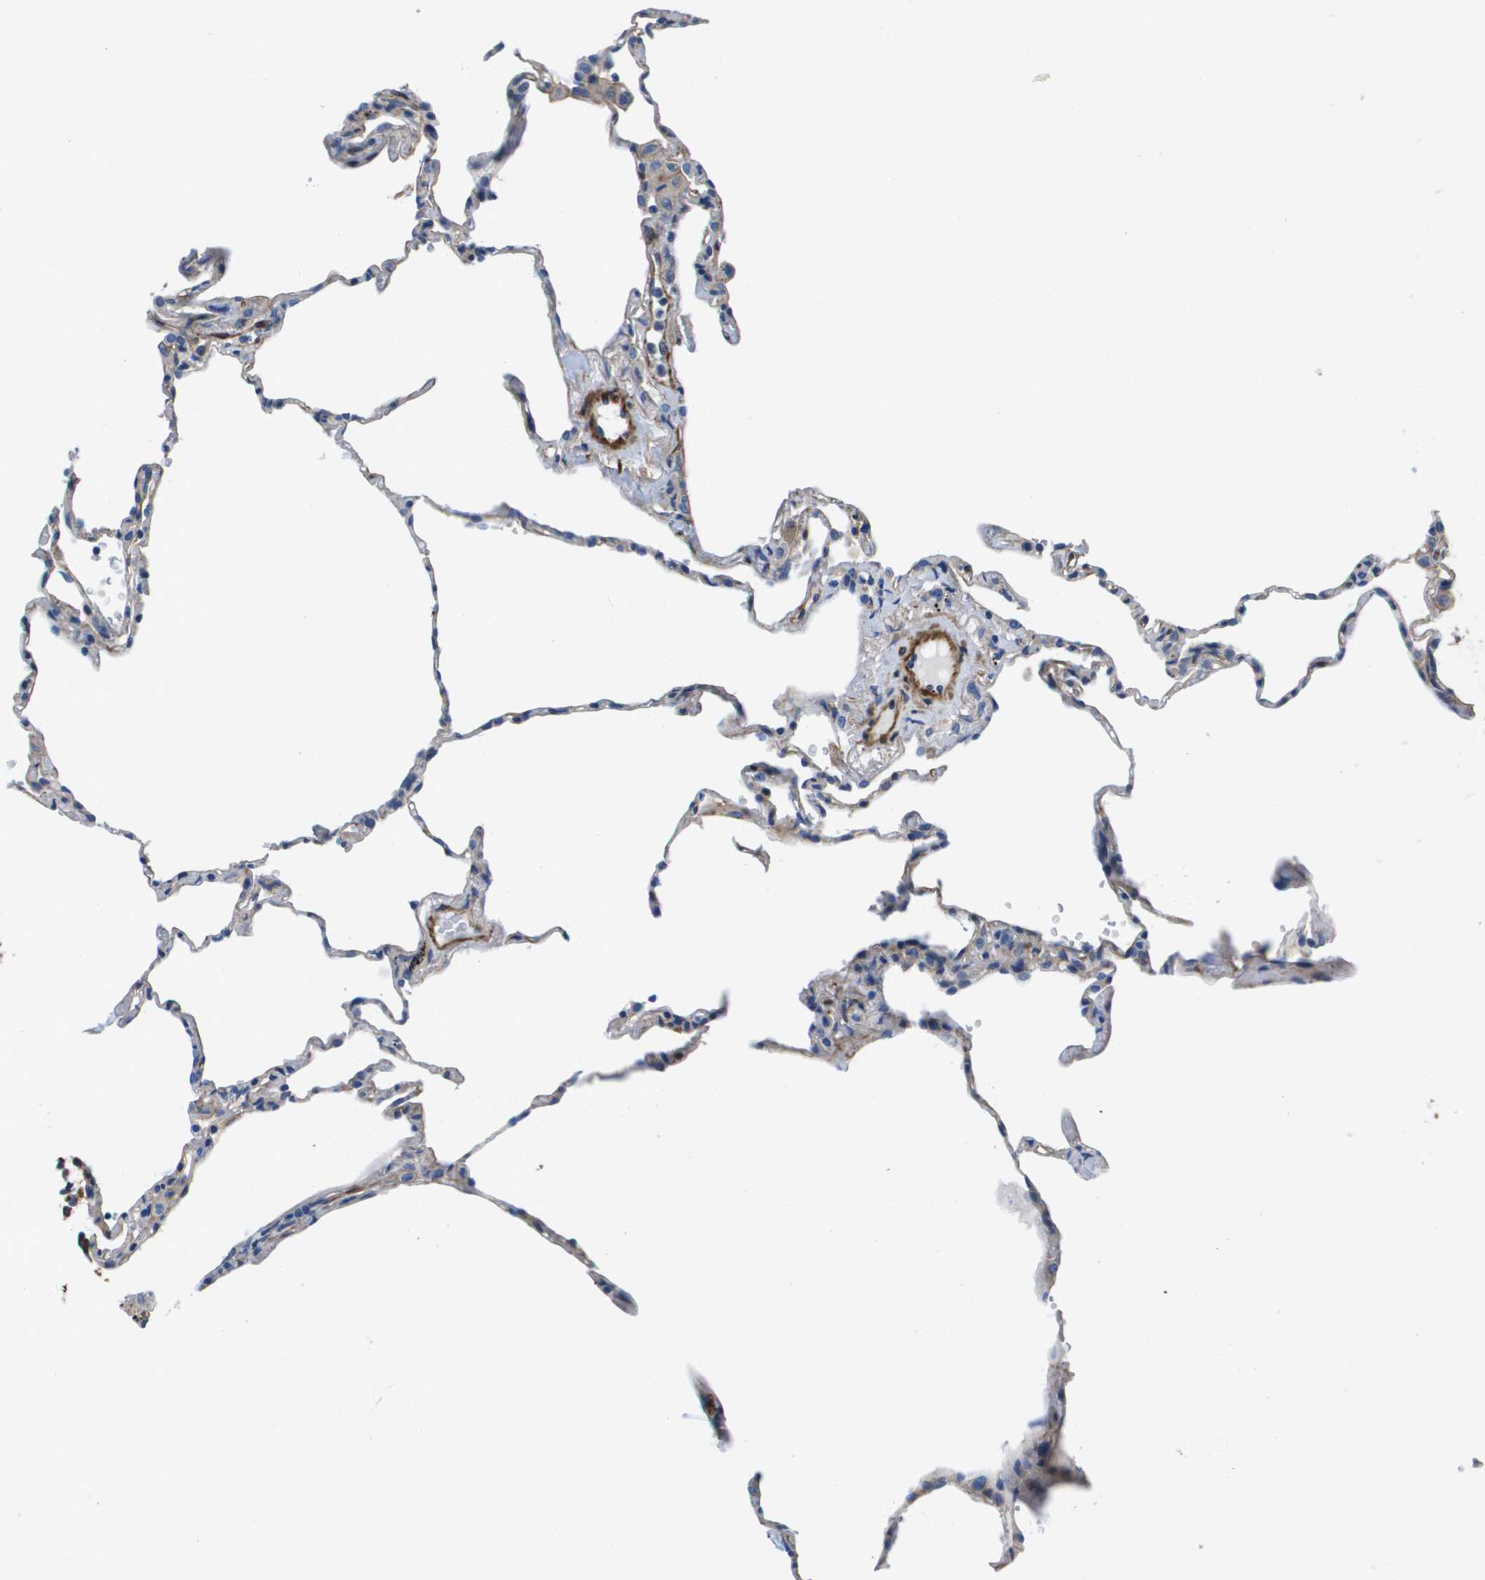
{"staining": {"intensity": "negative", "quantity": "none", "location": "none"}, "tissue": "lung", "cell_type": "Alveolar cells", "image_type": "normal", "snomed": [{"axis": "morphology", "description": "Normal tissue, NOS"}, {"axis": "topography", "description": "Lung"}], "caption": "This is an IHC image of normal lung. There is no positivity in alveolar cells.", "gene": "LPP", "patient": {"sex": "male", "age": 59}}